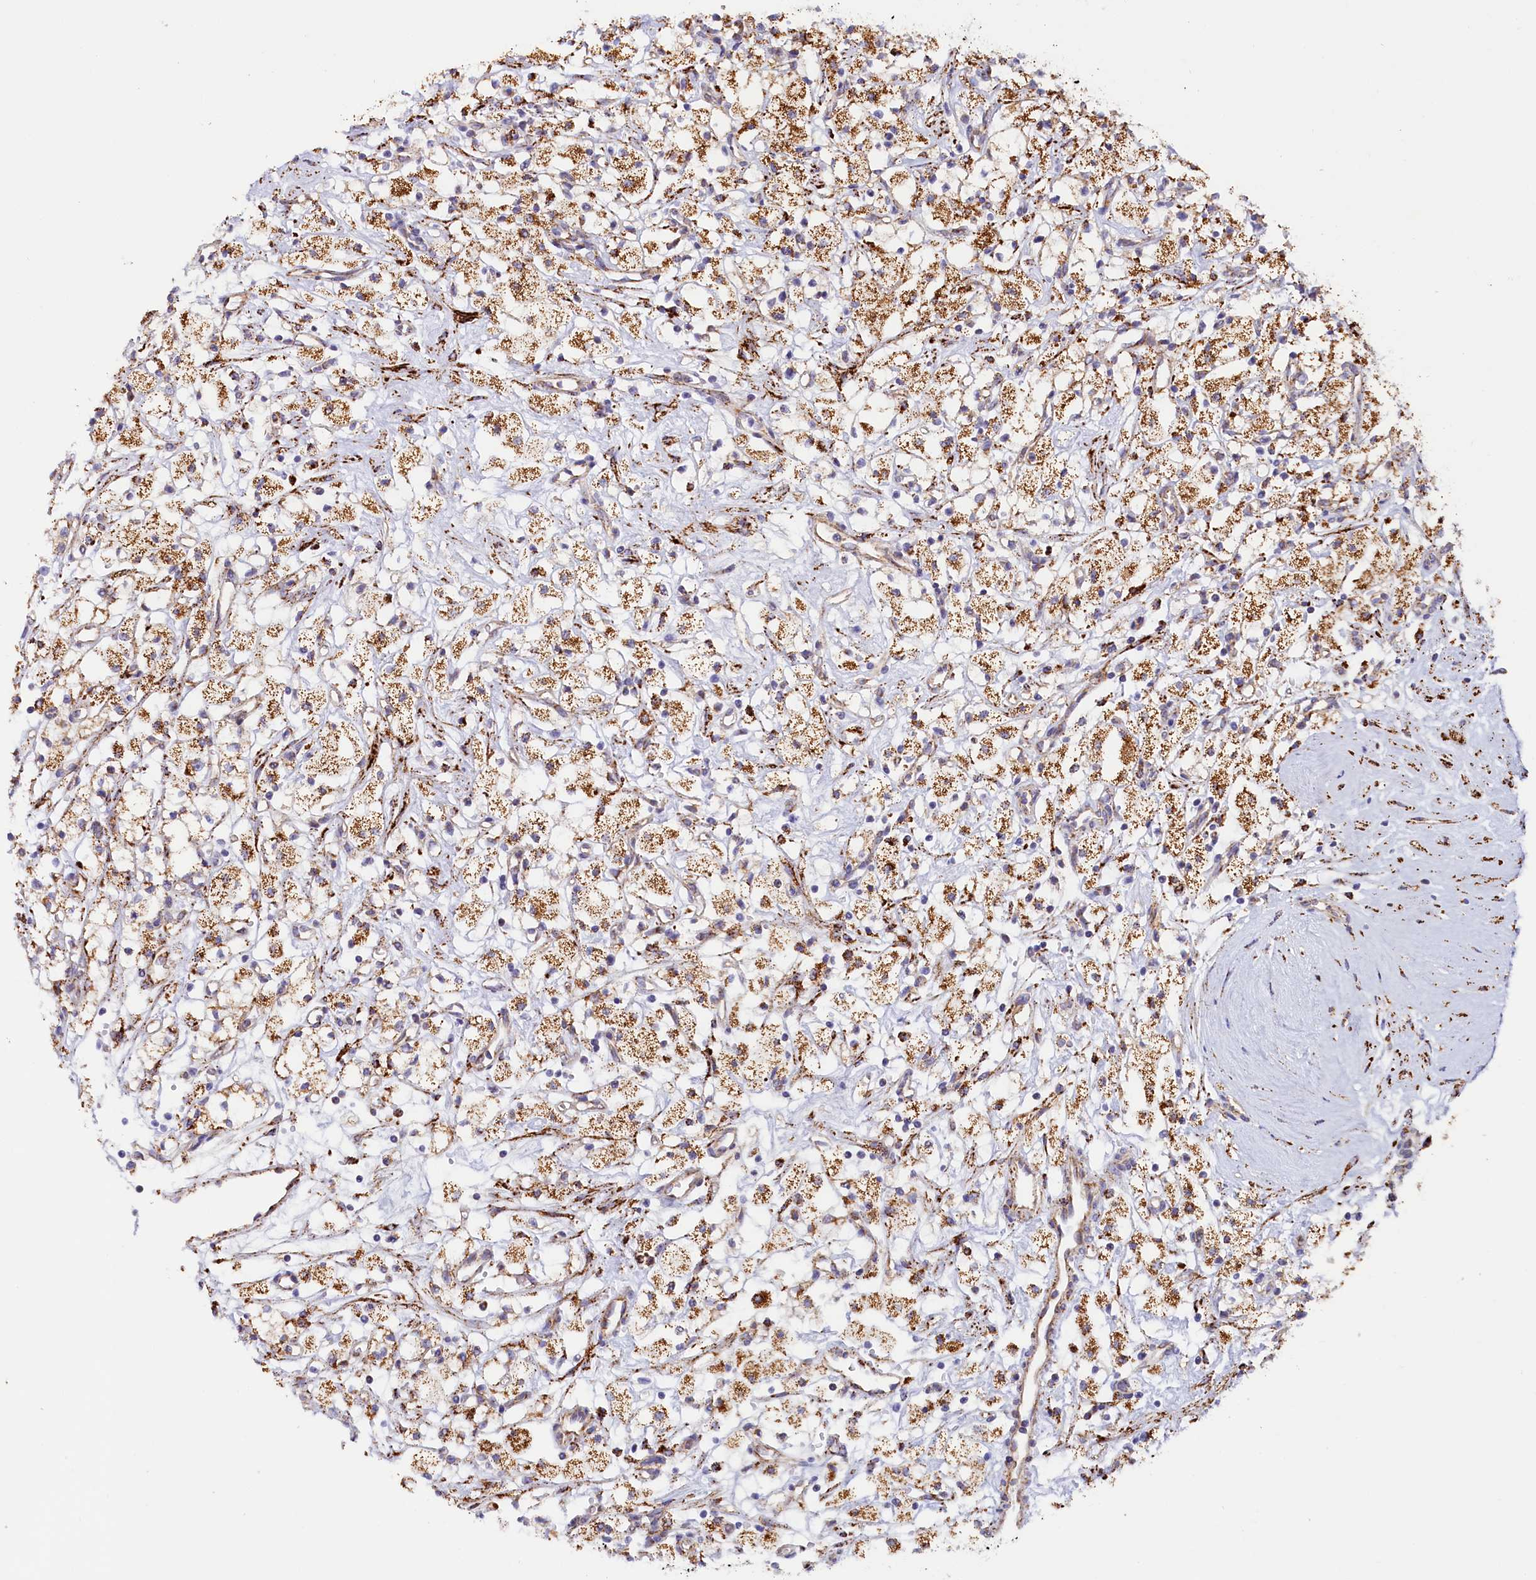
{"staining": {"intensity": "moderate", "quantity": ">75%", "location": "cytoplasmic/membranous"}, "tissue": "renal cancer", "cell_type": "Tumor cells", "image_type": "cancer", "snomed": [{"axis": "morphology", "description": "Adenocarcinoma, NOS"}, {"axis": "topography", "description": "Kidney"}], "caption": "This photomicrograph demonstrates renal adenocarcinoma stained with immunohistochemistry (IHC) to label a protein in brown. The cytoplasmic/membranous of tumor cells show moderate positivity for the protein. Nuclei are counter-stained blue.", "gene": "AKTIP", "patient": {"sex": "male", "age": 59}}